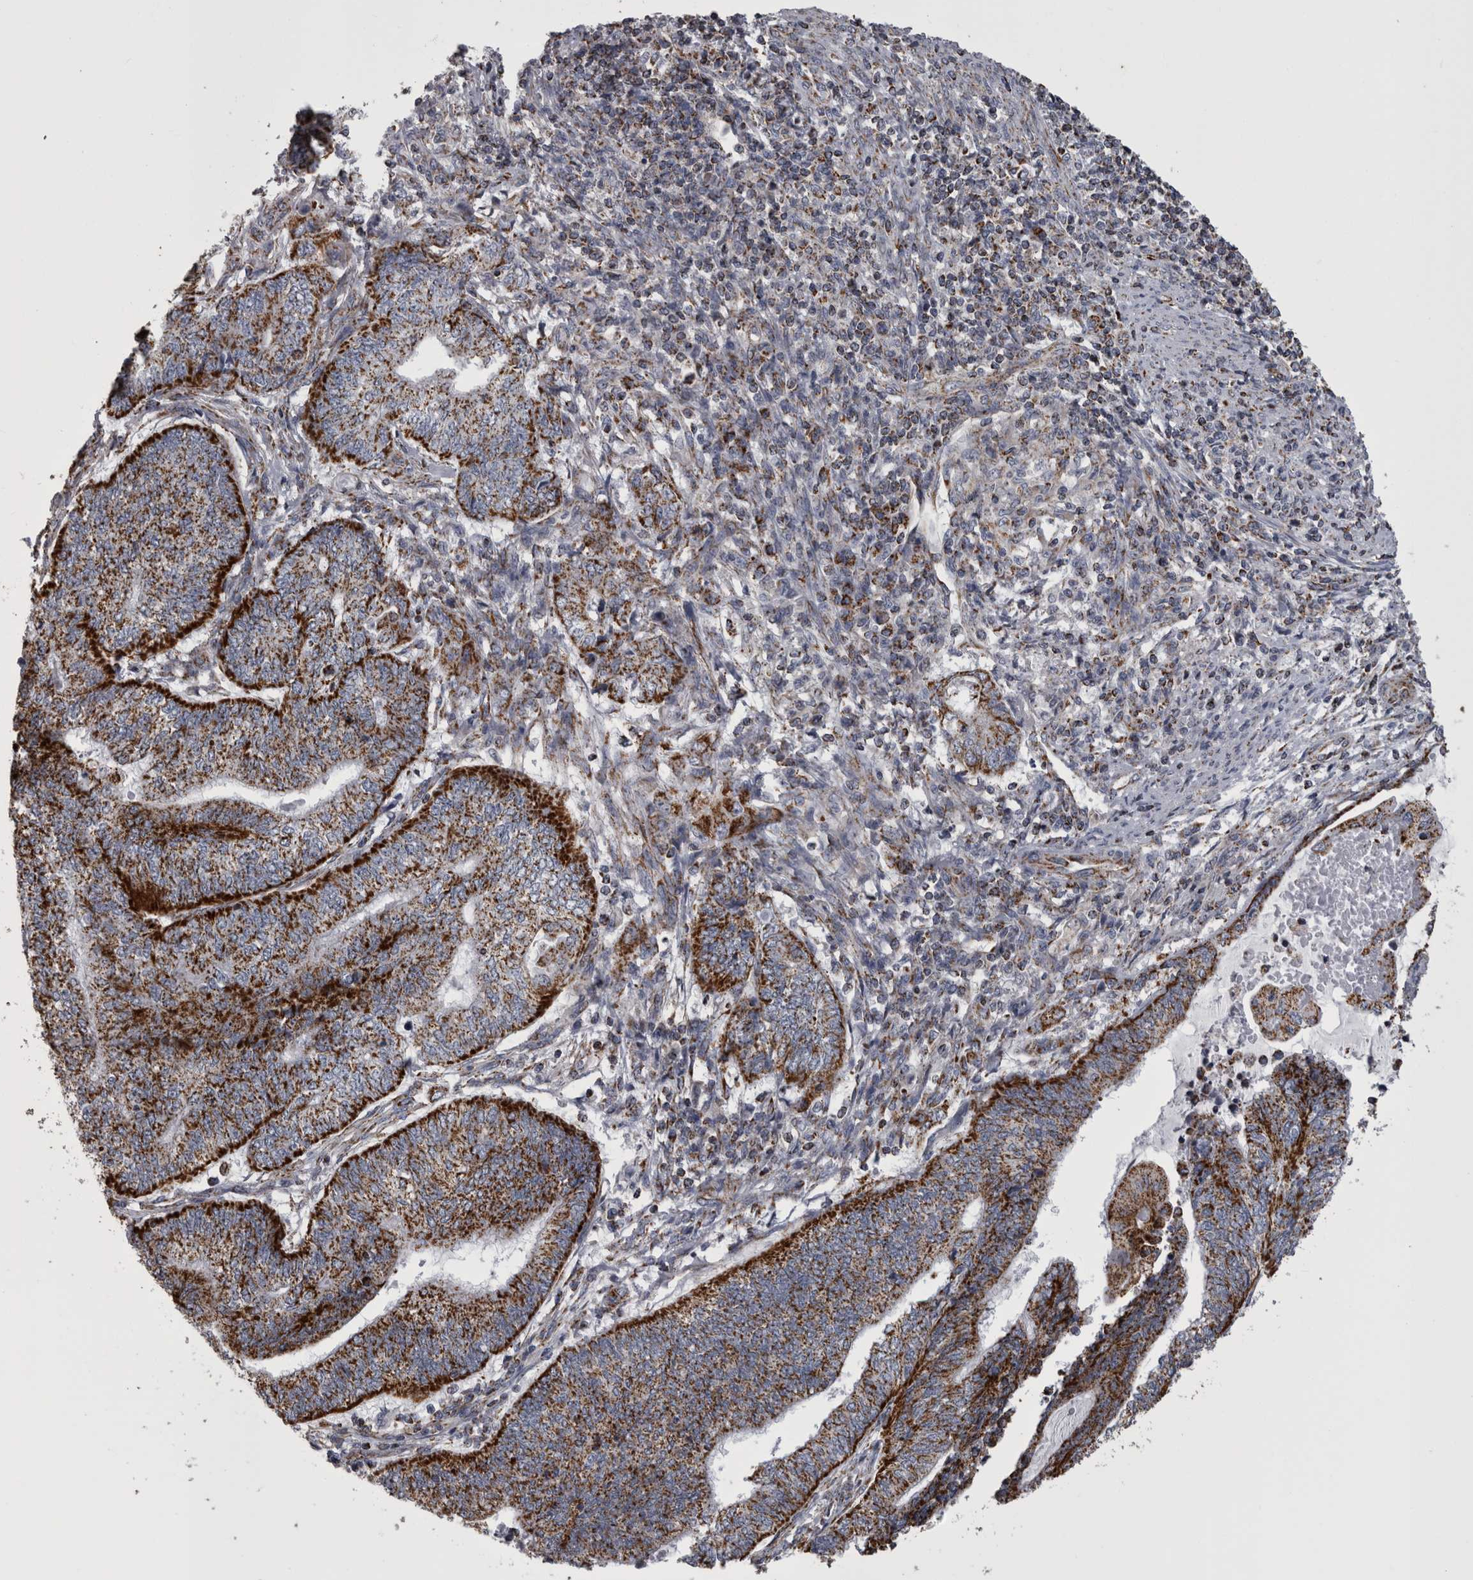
{"staining": {"intensity": "strong", "quantity": "25%-75%", "location": "cytoplasmic/membranous"}, "tissue": "endometrial cancer", "cell_type": "Tumor cells", "image_type": "cancer", "snomed": [{"axis": "morphology", "description": "Adenocarcinoma, NOS"}, {"axis": "topography", "description": "Uterus"}, {"axis": "topography", "description": "Endometrium"}], "caption": "An image of human endometrial cancer stained for a protein demonstrates strong cytoplasmic/membranous brown staining in tumor cells.", "gene": "MDH2", "patient": {"sex": "female", "age": 70}}